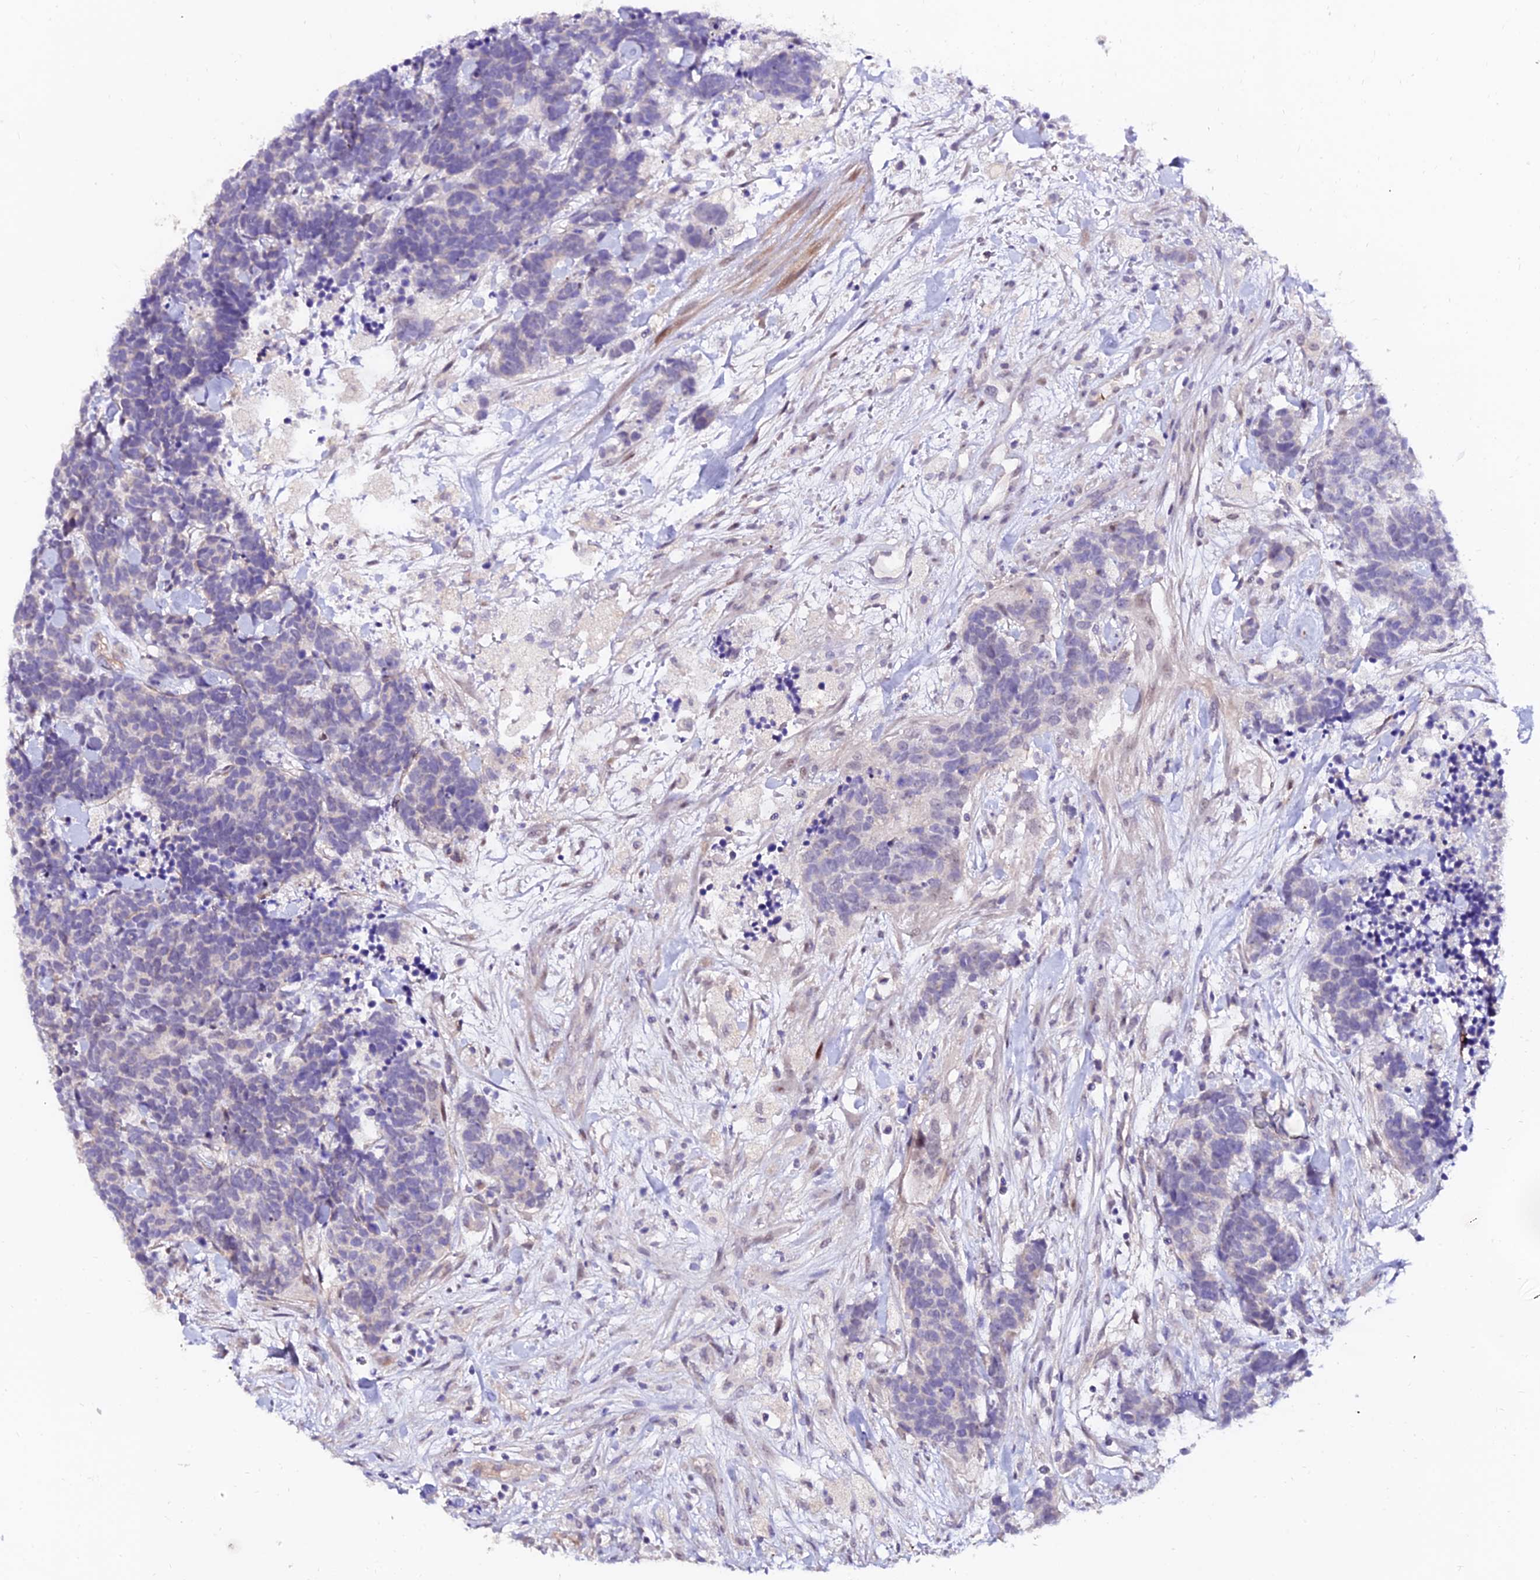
{"staining": {"intensity": "negative", "quantity": "none", "location": "none"}, "tissue": "carcinoid", "cell_type": "Tumor cells", "image_type": "cancer", "snomed": [{"axis": "morphology", "description": "Carcinoma, NOS"}, {"axis": "morphology", "description": "Carcinoid, malignant, NOS"}, {"axis": "topography", "description": "Prostate"}], "caption": "Carcinoid was stained to show a protein in brown. There is no significant expression in tumor cells.", "gene": "ALDH3B2", "patient": {"sex": "male", "age": 57}}